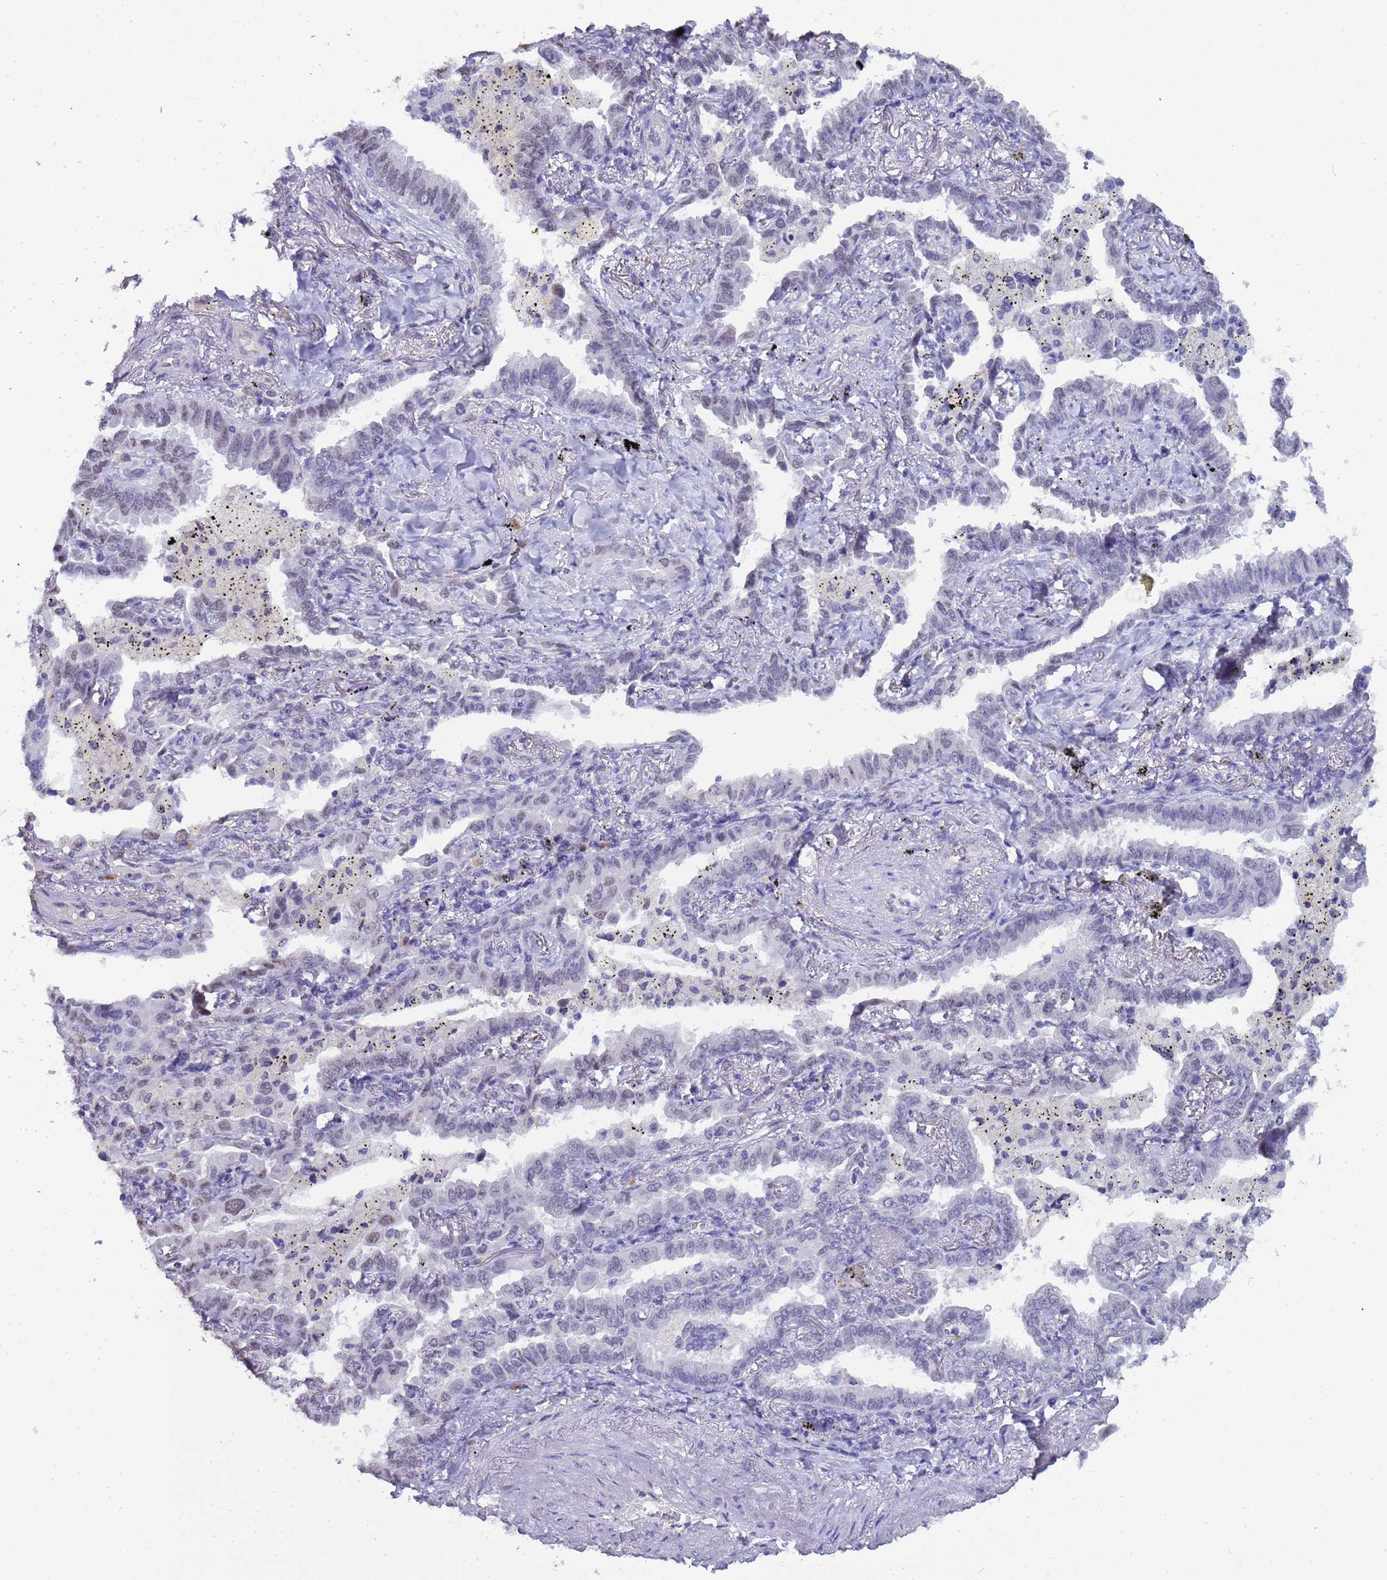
{"staining": {"intensity": "negative", "quantity": "none", "location": "none"}, "tissue": "lung cancer", "cell_type": "Tumor cells", "image_type": "cancer", "snomed": [{"axis": "morphology", "description": "Adenocarcinoma, NOS"}, {"axis": "topography", "description": "Lung"}], "caption": "Immunohistochemistry photomicrograph of neoplastic tissue: adenocarcinoma (lung) stained with DAB (3,3'-diaminobenzidine) exhibits no significant protein positivity in tumor cells.", "gene": "CTRC", "patient": {"sex": "male", "age": 67}}